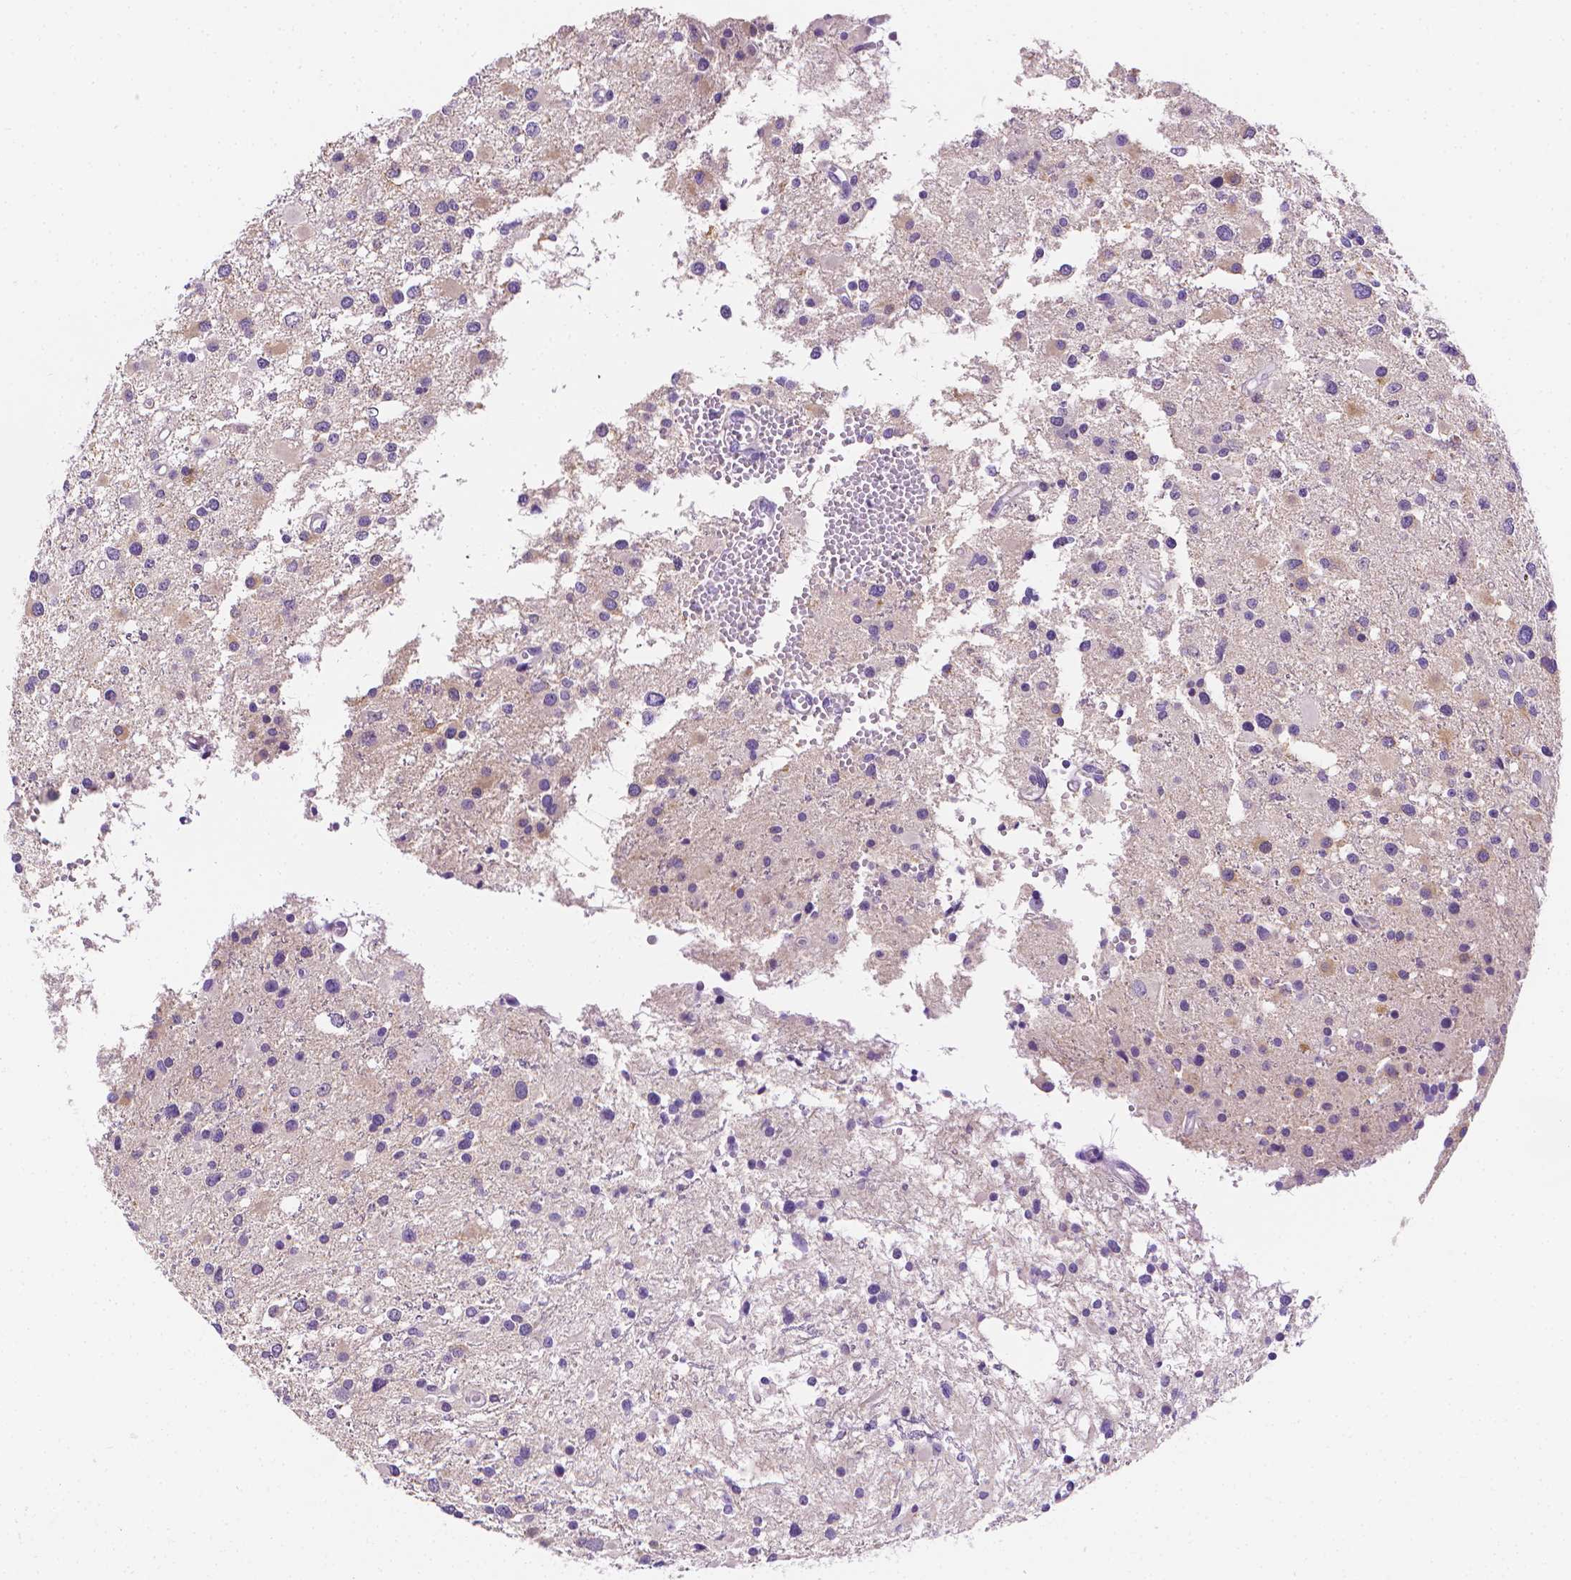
{"staining": {"intensity": "negative", "quantity": "none", "location": "none"}, "tissue": "glioma", "cell_type": "Tumor cells", "image_type": "cancer", "snomed": [{"axis": "morphology", "description": "Glioma, malignant, High grade"}, {"axis": "topography", "description": "Brain"}], "caption": "The image displays no significant positivity in tumor cells of high-grade glioma (malignant).", "gene": "FASN", "patient": {"sex": "male", "age": 54}}